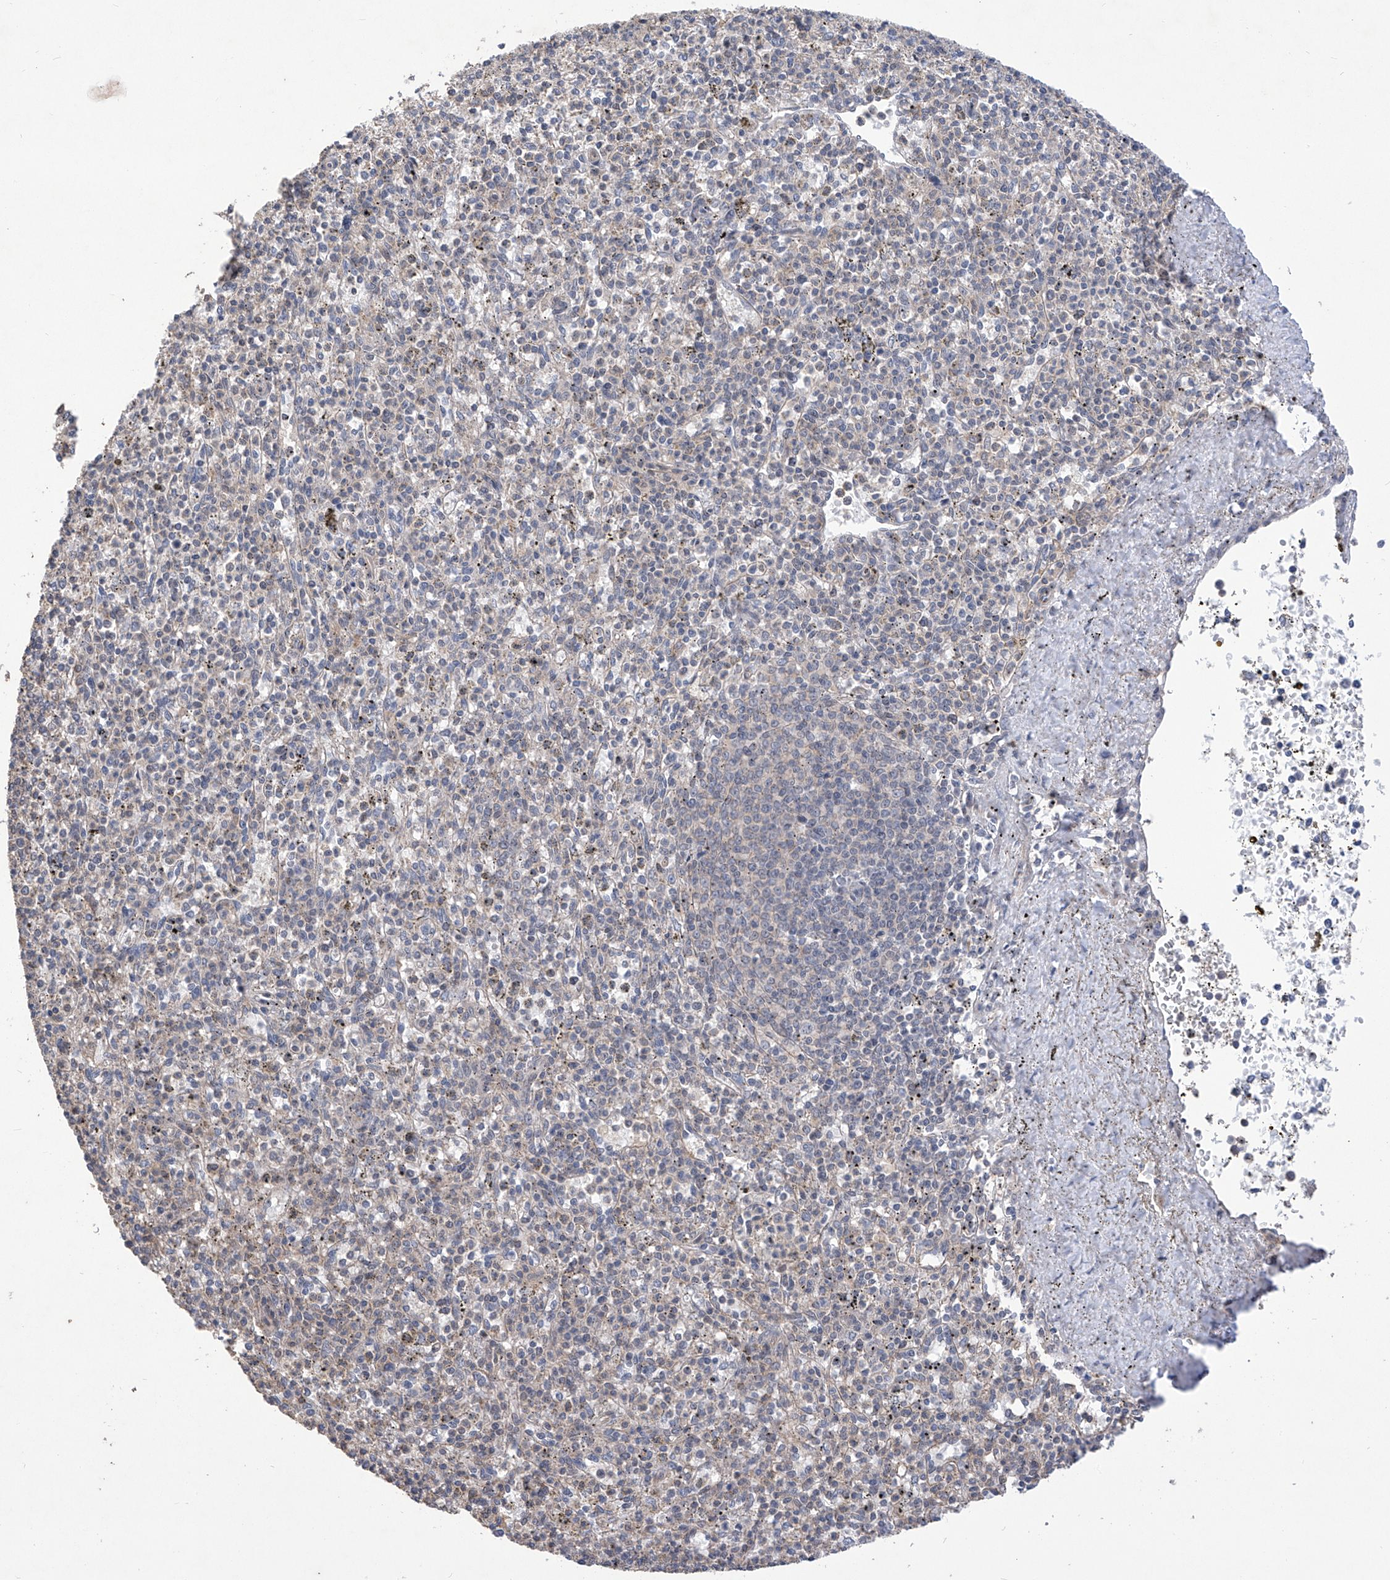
{"staining": {"intensity": "negative", "quantity": "none", "location": "none"}, "tissue": "spleen", "cell_type": "Cells in red pulp", "image_type": "normal", "snomed": [{"axis": "morphology", "description": "Normal tissue, NOS"}, {"axis": "topography", "description": "Spleen"}], "caption": "IHC of normal human spleen reveals no expression in cells in red pulp.", "gene": "KIFC2", "patient": {"sex": "male", "age": 72}}